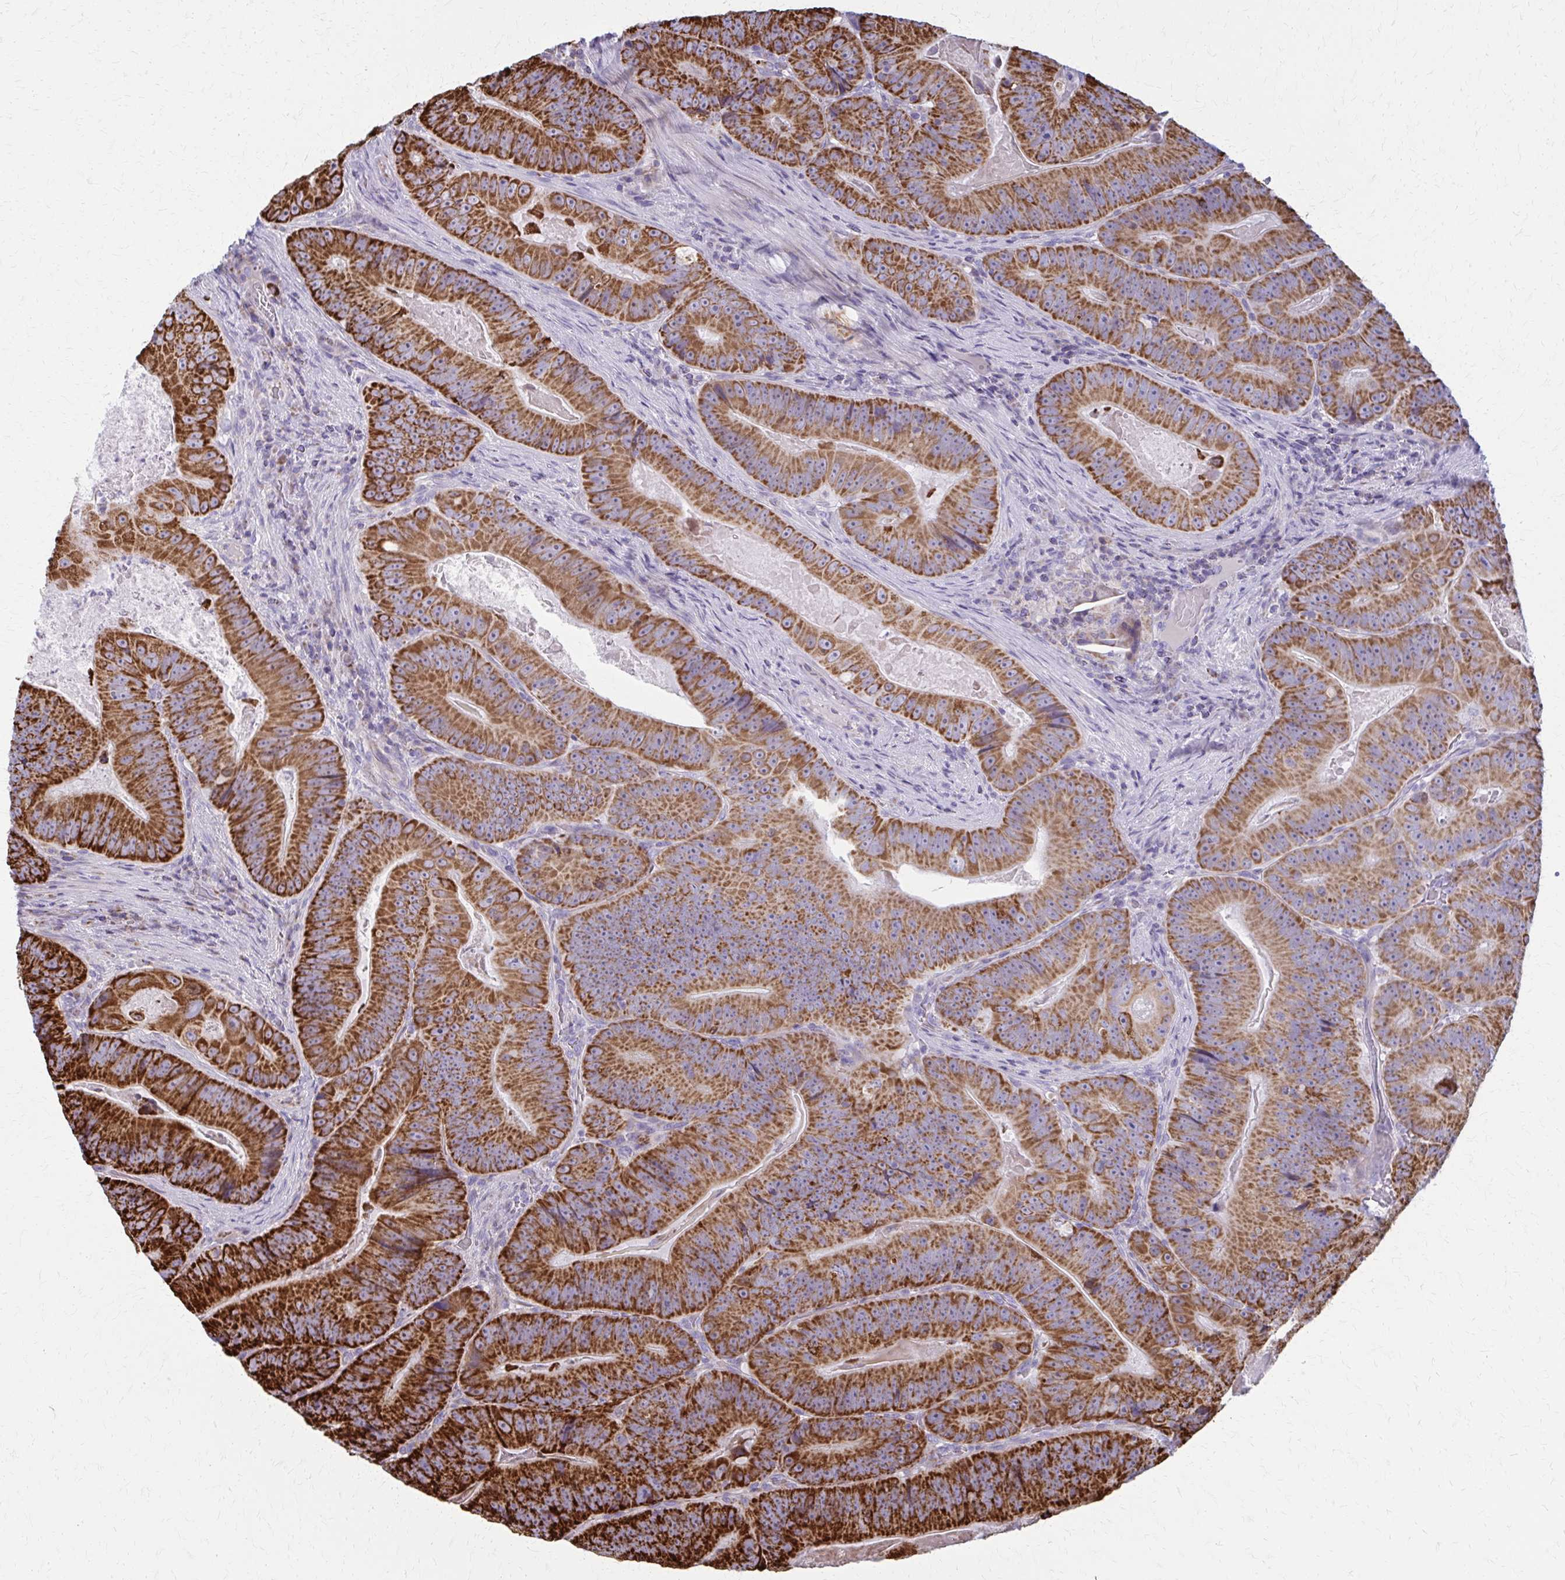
{"staining": {"intensity": "strong", "quantity": ">75%", "location": "cytoplasmic/membranous"}, "tissue": "colorectal cancer", "cell_type": "Tumor cells", "image_type": "cancer", "snomed": [{"axis": "morphology", "description": "Adenocarcinoma, NOS"}, {"axis": "topography", "description": "Colon"}], "caption": "A high-resolution histopathology image shows immunohistochemistry (IHC) staining of colorectal cancer (adenocarcinoma), which displays strong cytoplasmic/membranous expression in approximately >75% of tumor cells. Immunohistochemistry stains the protein in brown and the nuclei are stained blue.", "gene": "TVP23A", "patient": {"sex": "female", "age": 86}}